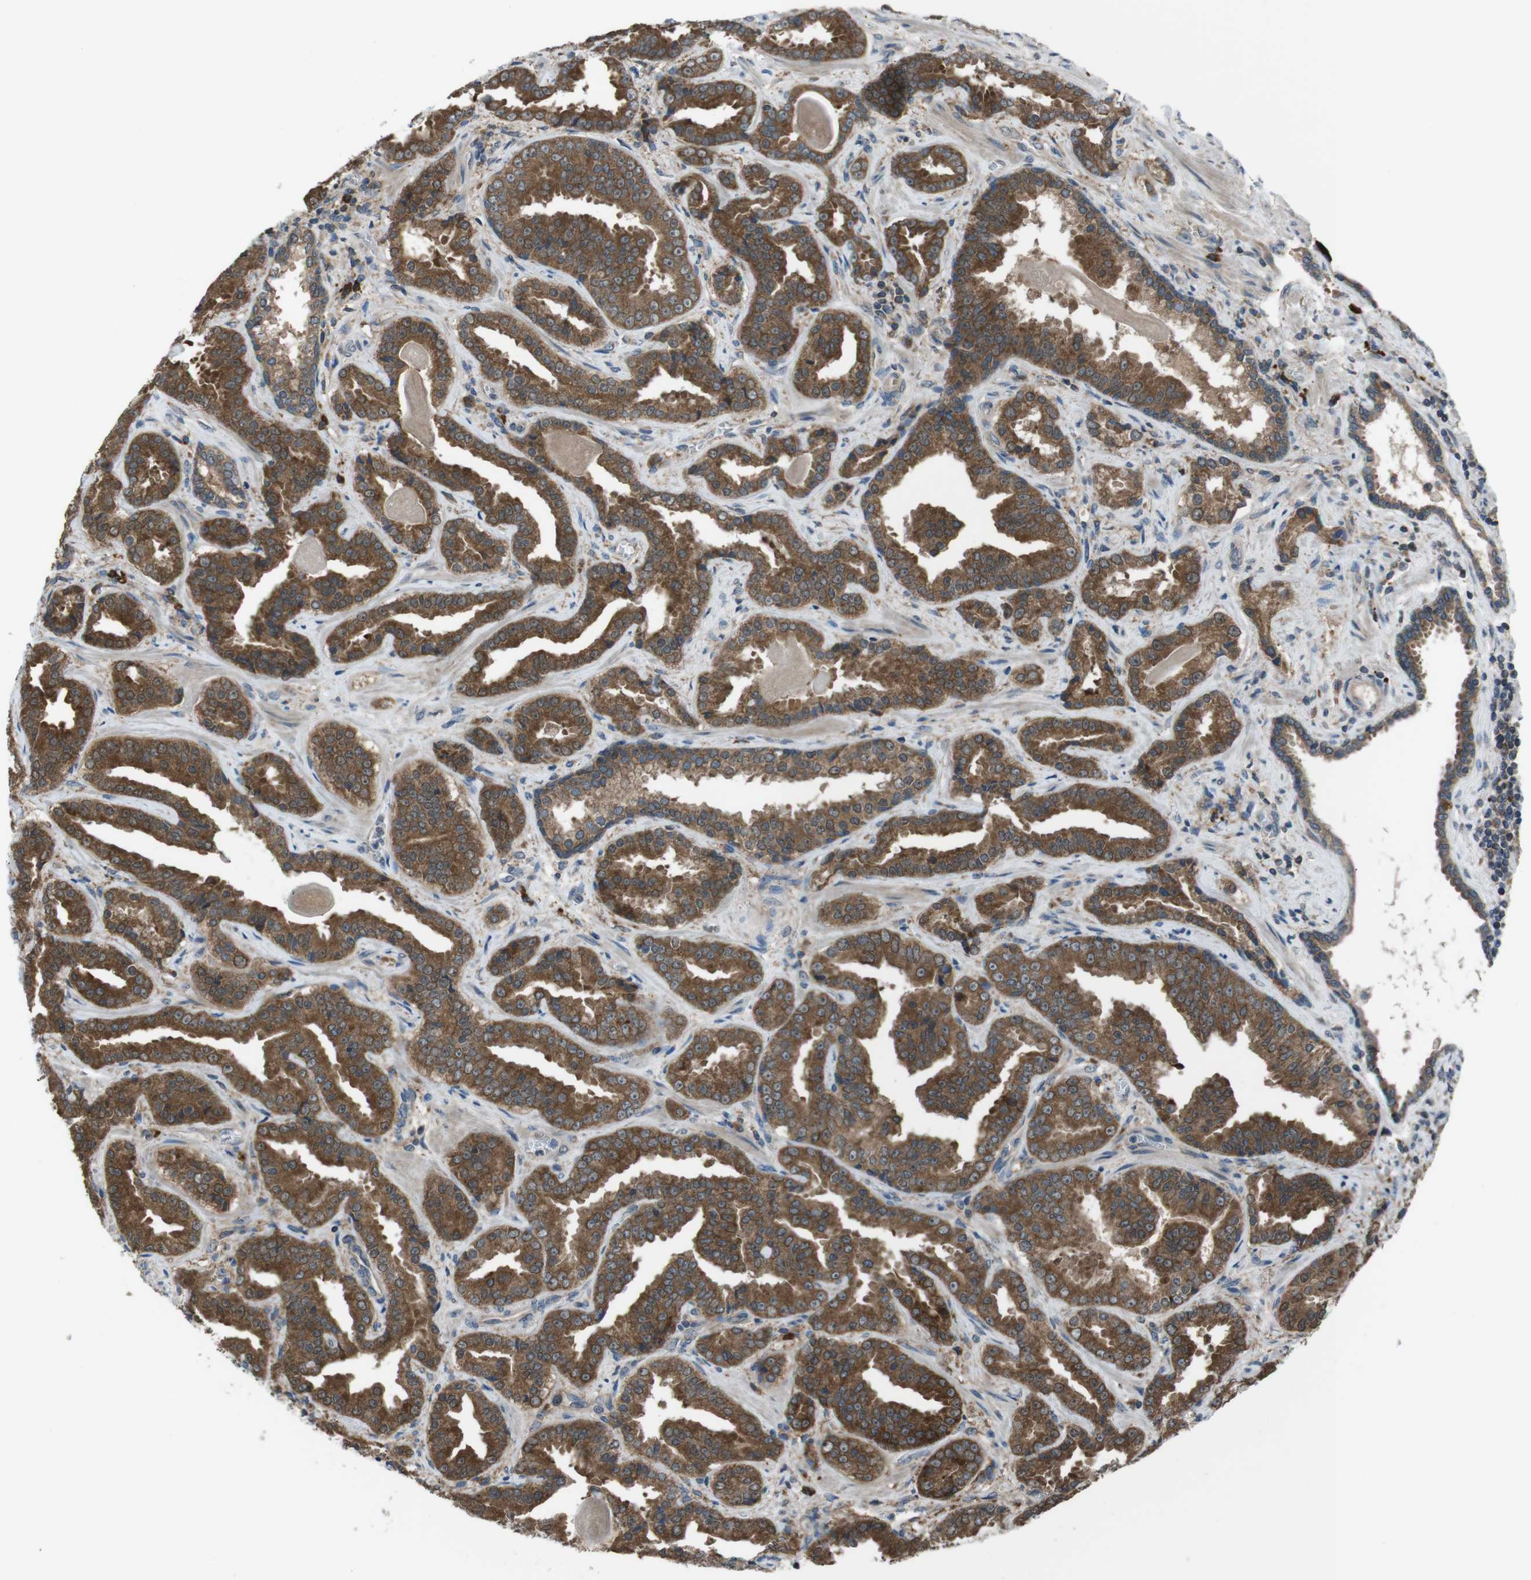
{"staining": {"intensity": "strong", "quantity": ">75%", "location": "cytoplasmic/membranous"}, "tissue": "prostate cancer", "cell_type": "Tumor cells", "image_type": "cancer", "snomed": [{"axis": "morphology", "description": "Adenocarcinoma, Low grade"}, {"axis": "topography", "description": "Prostate"}], "caption": "Prostate cancer (adenocarcinoma (low-grade)) stained for a protein (brown) displays strong cytoplasmic/membranous positive positivity in about >75% of tumor cells.", "gene": "SSR3", "patient": {"sex": "male", "age": 60}}